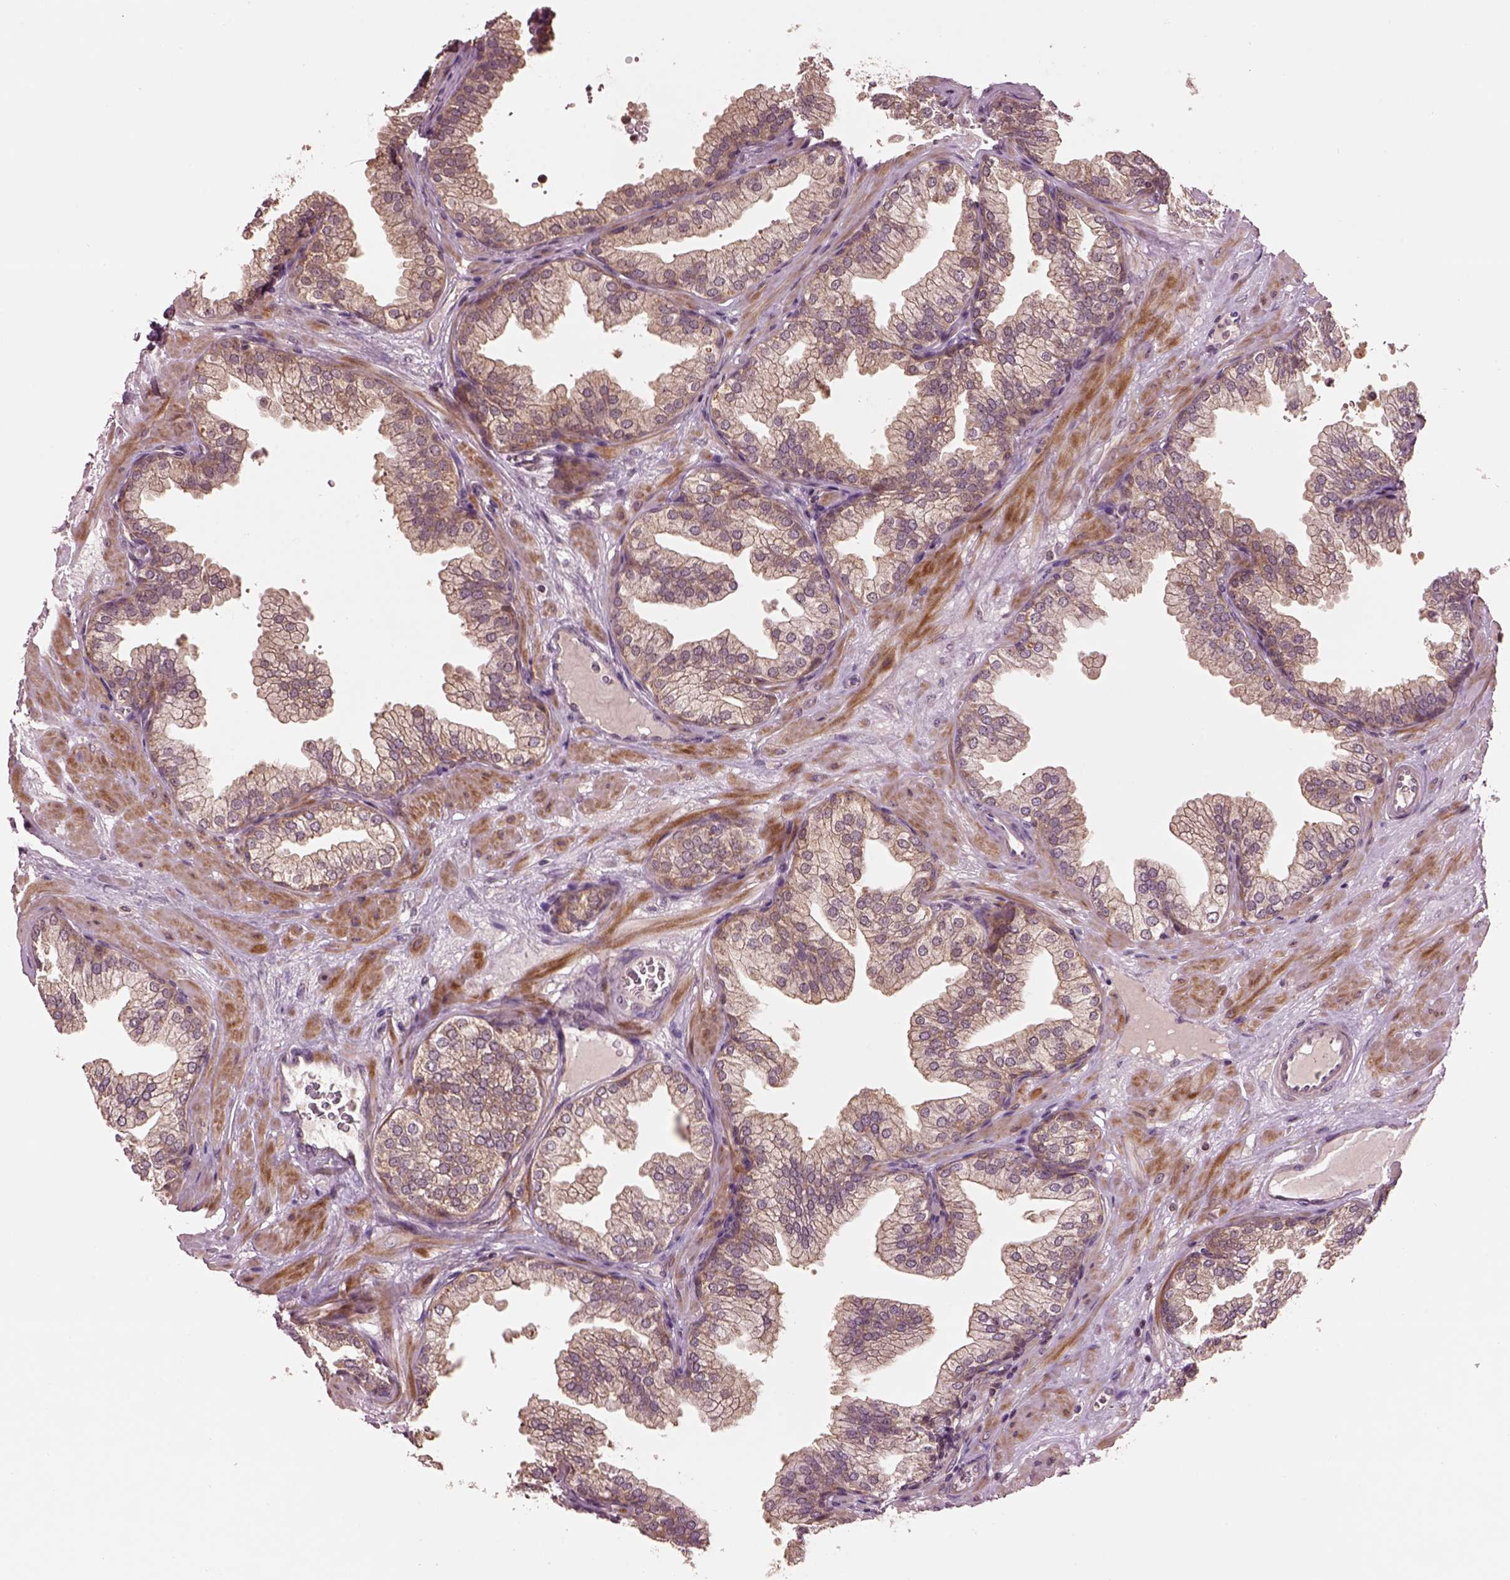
{"staining": {"intensity": "weak", "quantity": "<25%", "location": "cytoplasmic/membranous"}, "tissue": "prostate", "cell_type": "Glandular cells", "image_type": "normal", "snomed": [{"axis": "morphology", "description": "Normal tissue, NOS"}, {"axis": "topography", "description": "Prostate"}], "caption": "Immunohistochemistry photomicrograph of benign prostate: prostate stained with DAB (3,3'-diaminobenzidine) shows no significant protein positivity in glandular cells.", "gene": "MTHFS", "patient": {"sex": "male", "age": 37}}